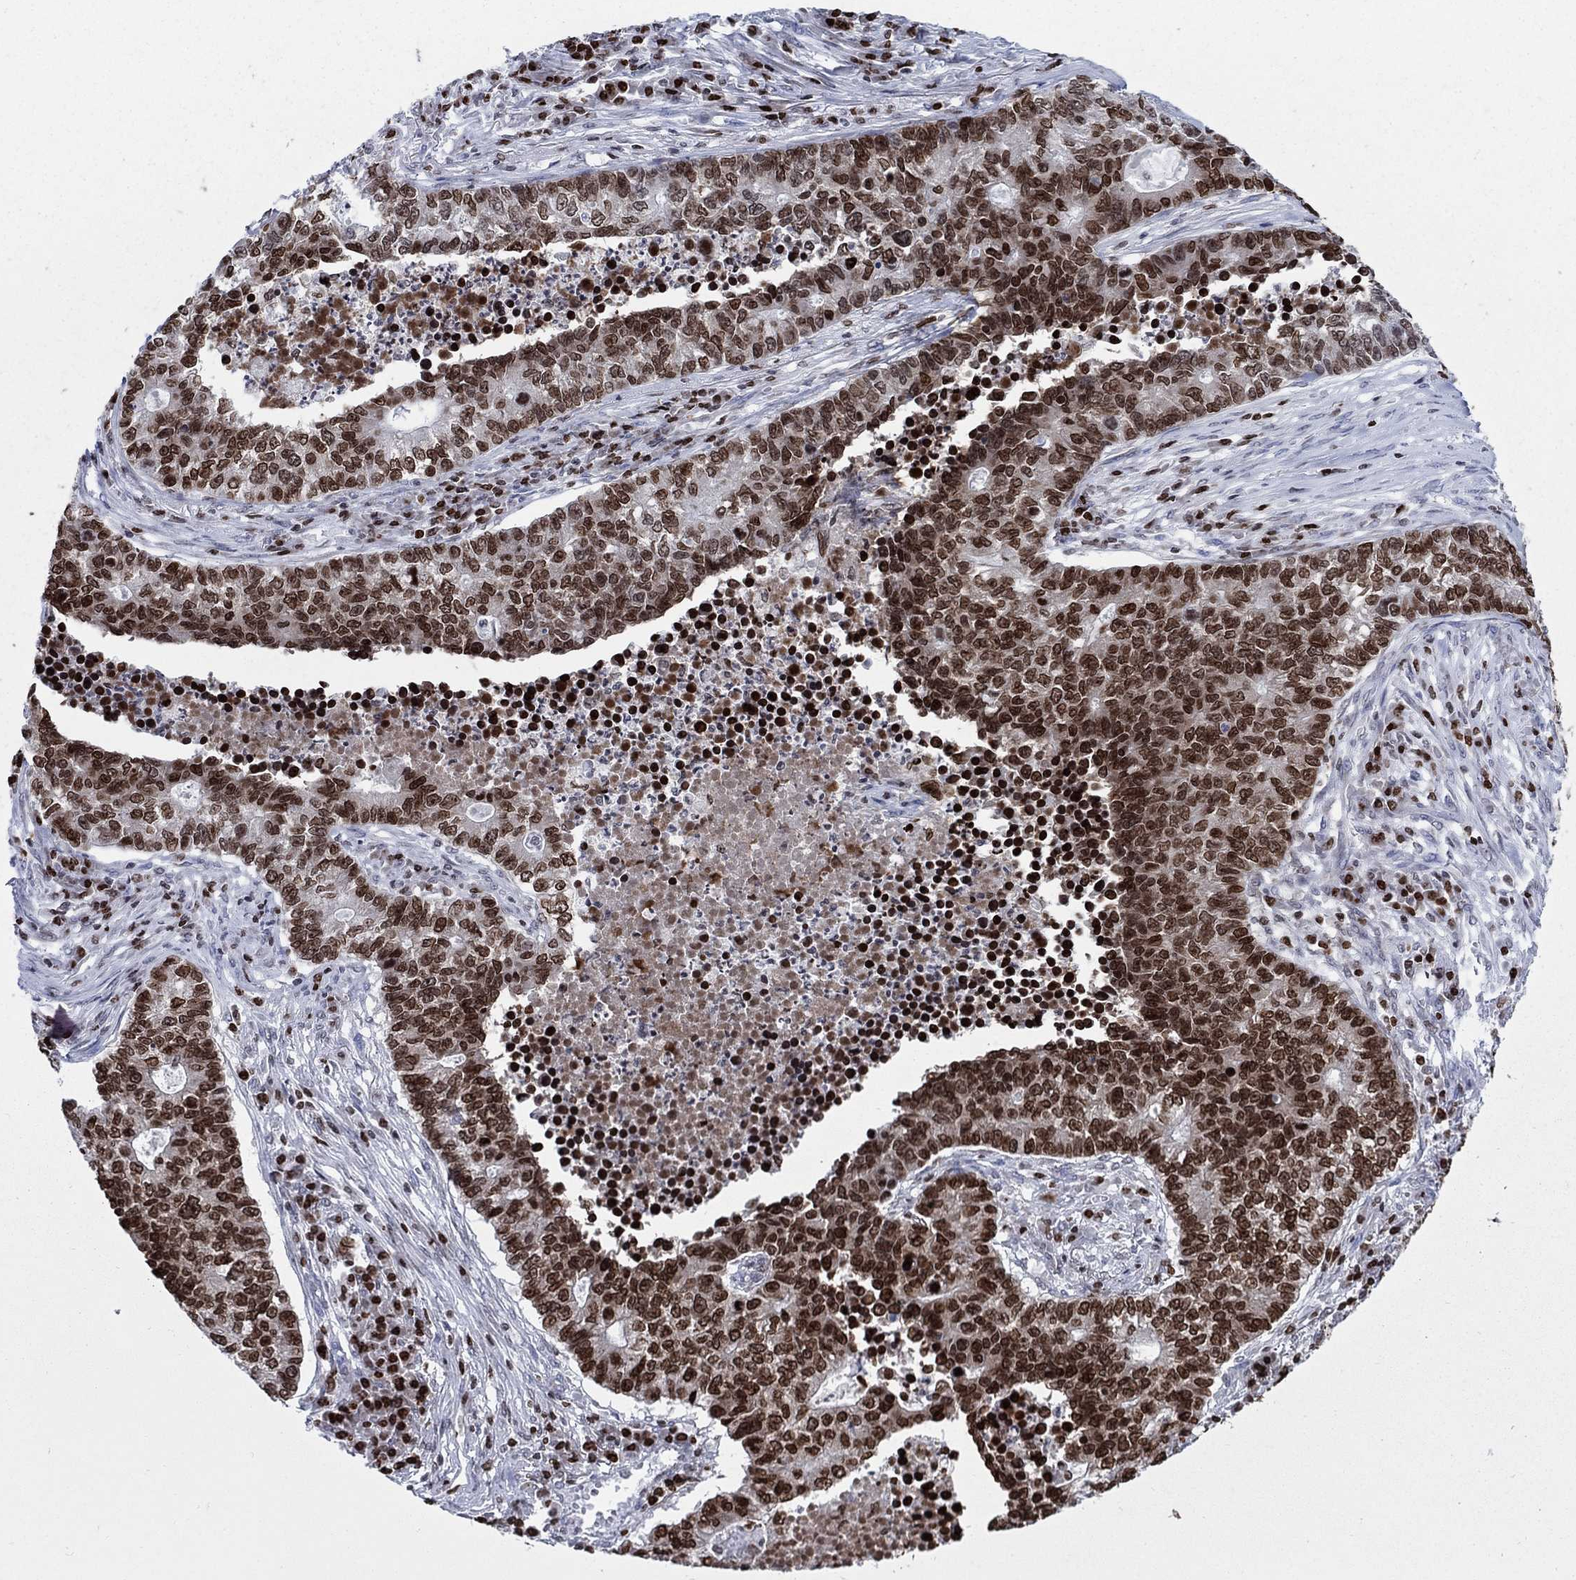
{"staining": {"intensity": "strong", "quantity": "25%-75%", "location": "nuclear"}, "tissue": "lung cancer", "cell_type": "Tumor cells", "image_type": "cancer", "snomed": [{"axis": "morphology", "description": "Adenocarcinoma, NOS"}, {"axis": "topography", "description": "Lung"}], "caption": "Brown immunohistochemical staining in human lung adenocarcinoma shows strong nuclear staining in about 25%-75% of tumor cells. (Stains: DAB in brown, nuclei in blue, Microscopy: brightfield microscopy at high magnification).", "gene": "HMGA1", "patient": {"sex": "male", "age": 57}}